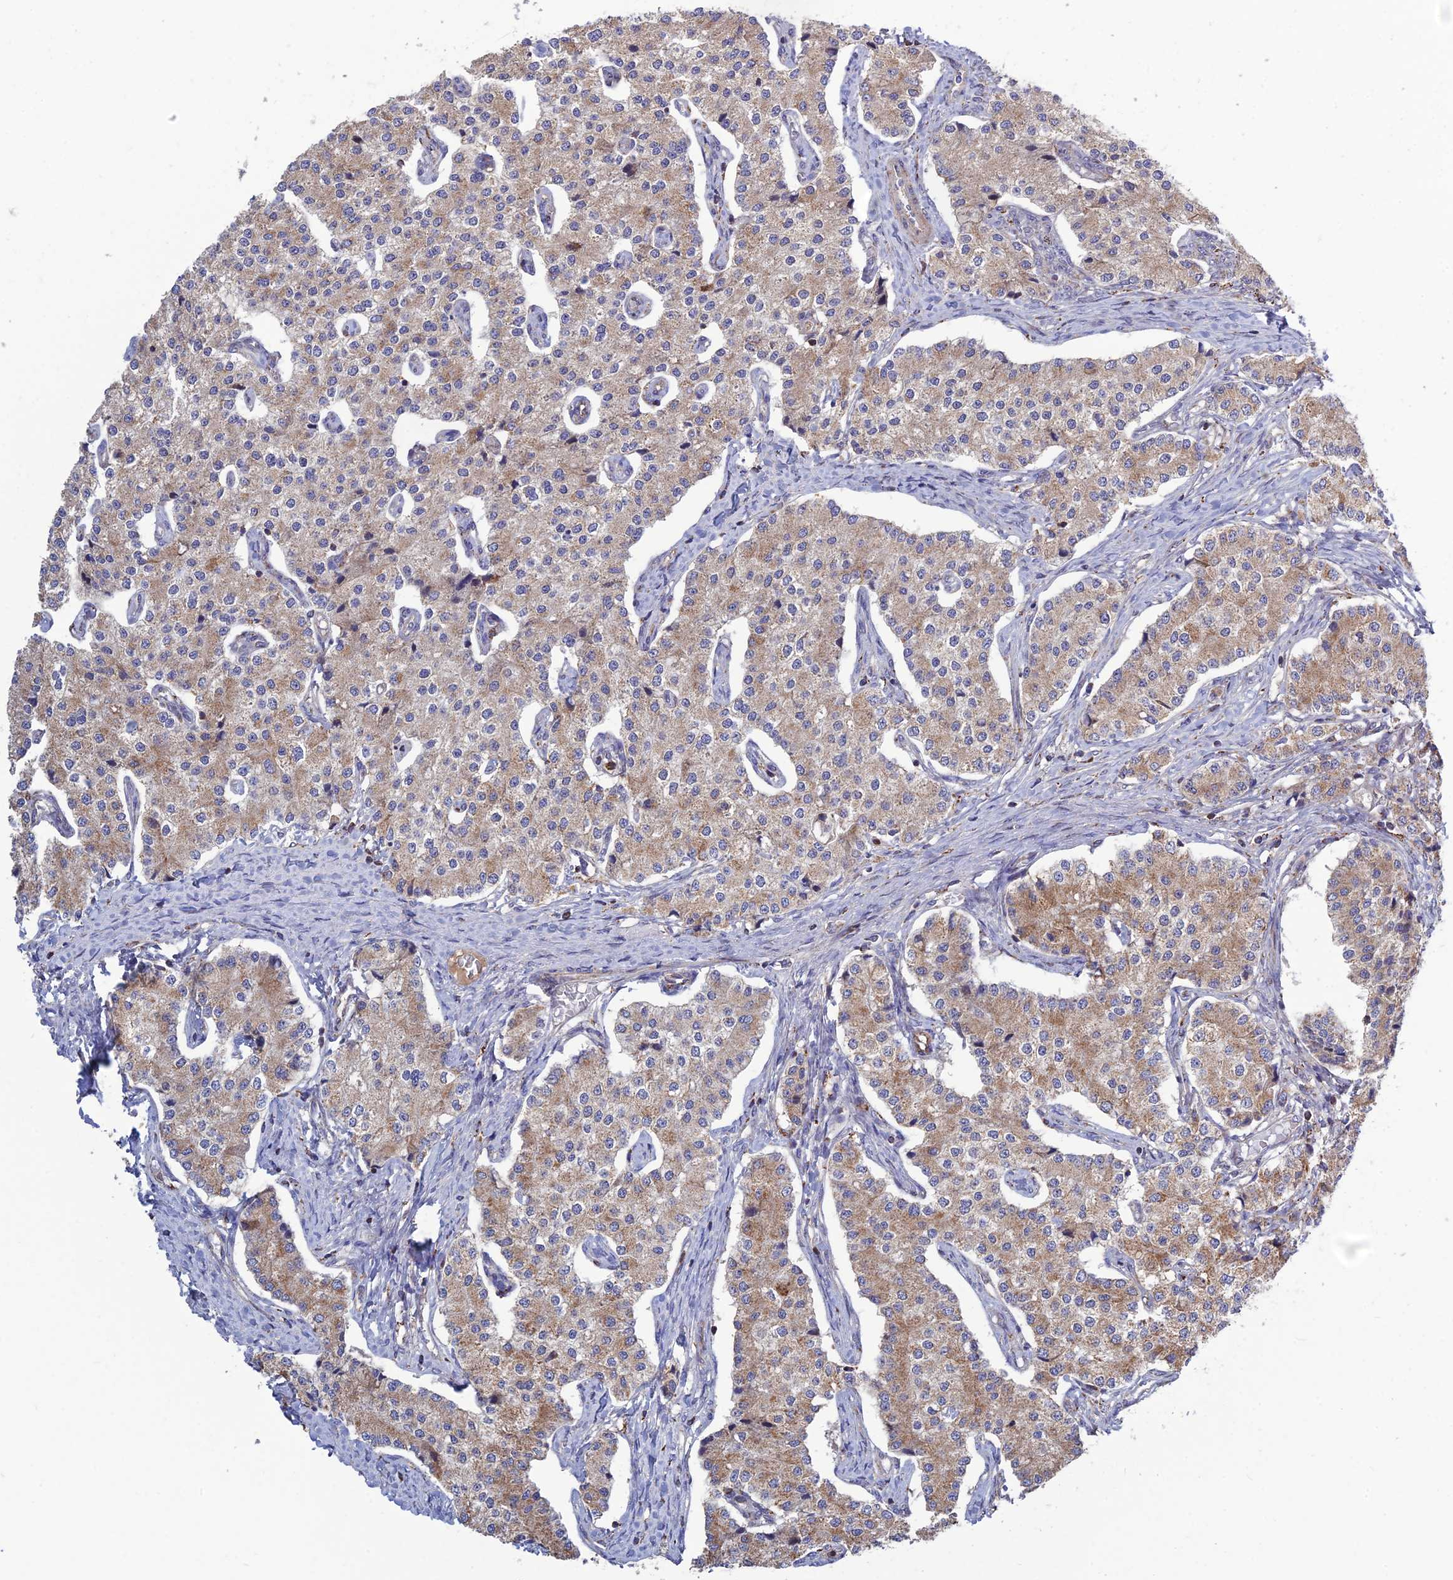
{"staining": {"intensity": "moderate", "quantity": "25%-75%", "location": "cytoplasmic/membranous"}, "tissue": "carcinoid", "cell_type": "Tumor cells", "image_type": "cancer", "snomed": [{"axis": "morphology", "description": "Carcinoid, malignant, NOS"}, {"axis": "topography", "description": "Colon"}], "caption": "Immunohistochemistry micrograph of carcinoid stained for a protein (brown), which reveals medium levels of moderate cytoplasmic/membranous staining in about 25%-75% of tumor cells.", "gene": "RIC8B", "patient": {"sex": "female", "age": 52}}